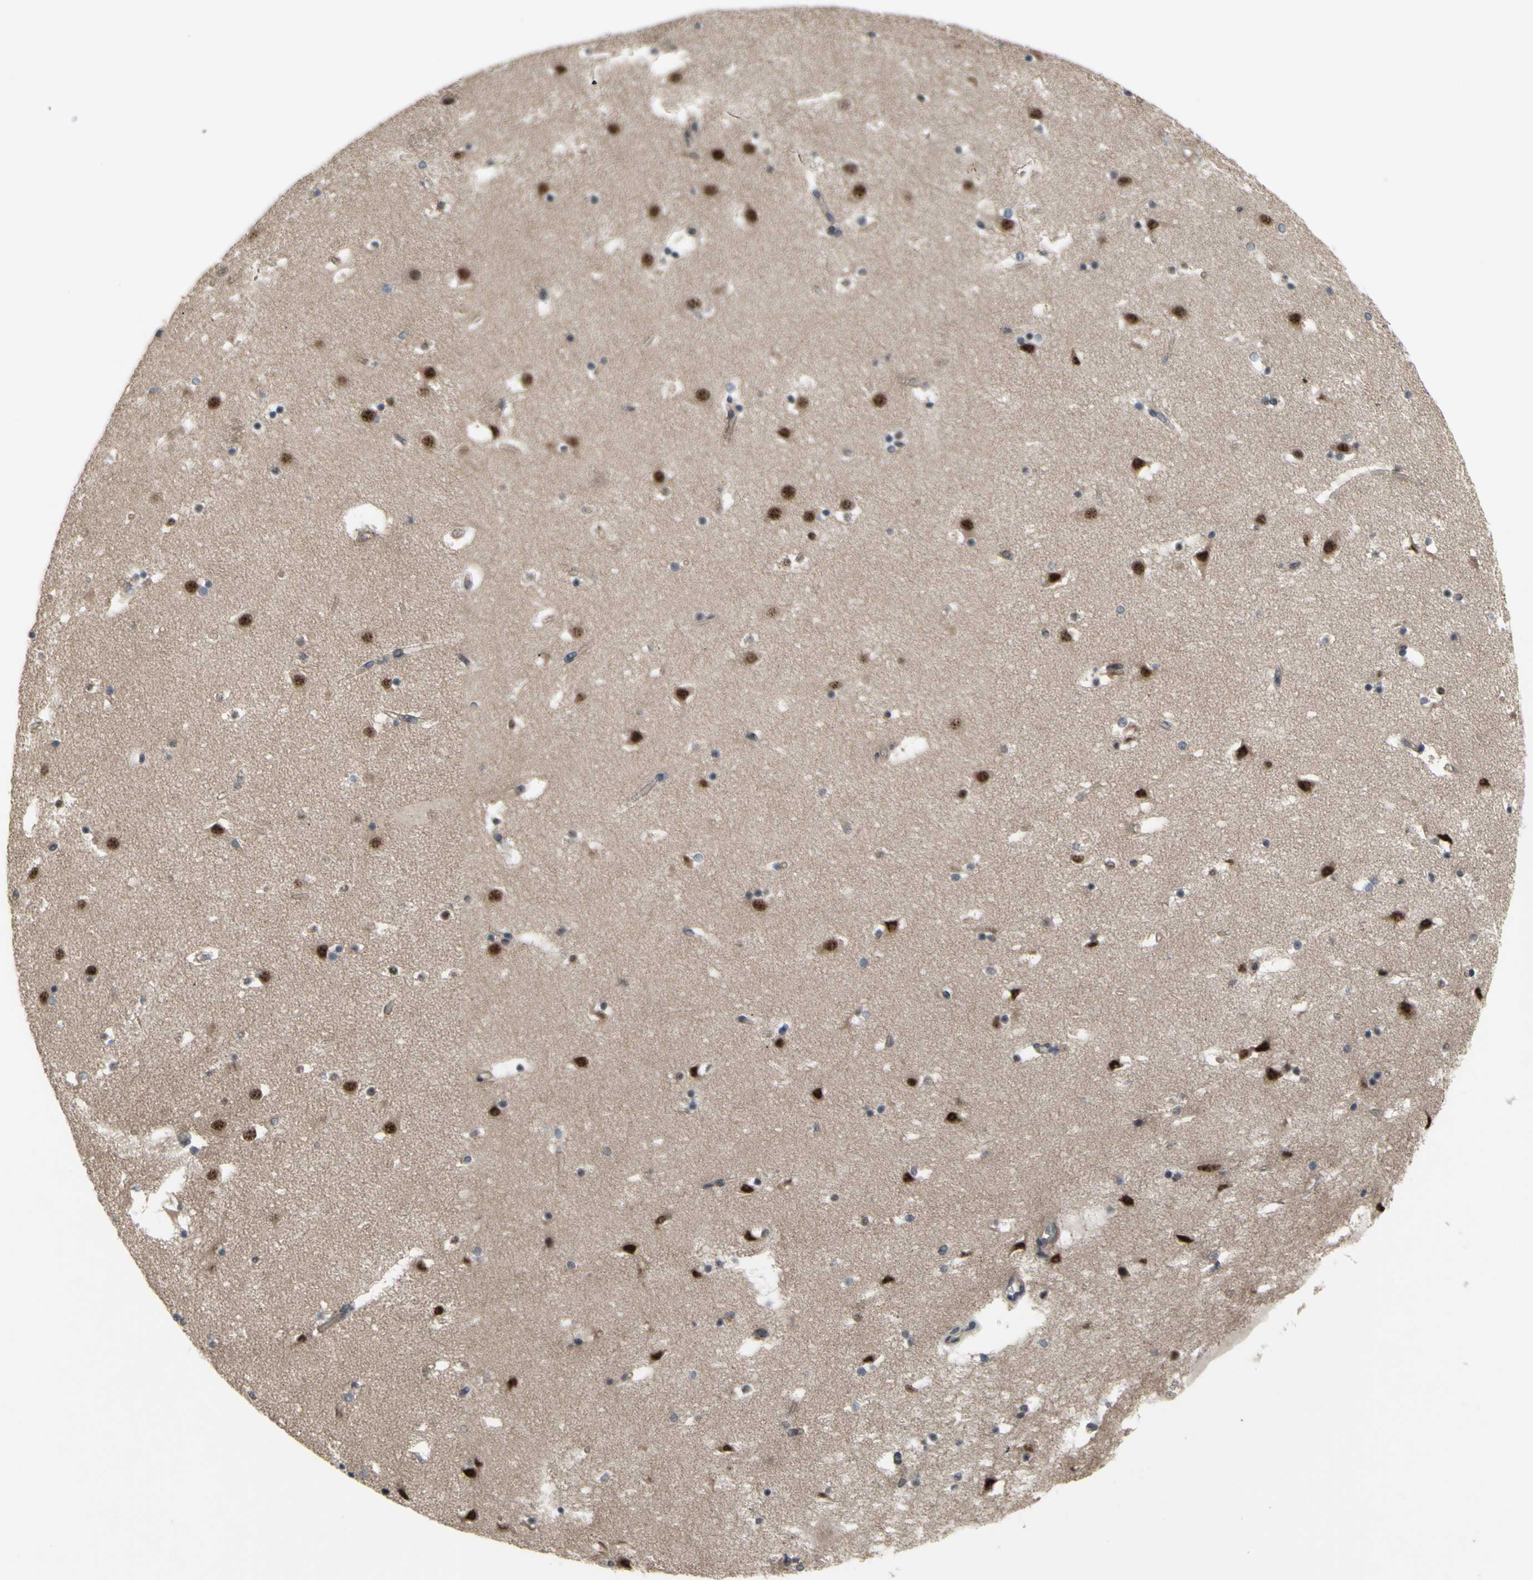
{"staining": {"intensity": "negative", "quantity": "none", "location": "none"}, "tissue": "caudate", "cell_type": "Glial cells", "image_type": "normal", "snomed": [{"axis": "morphology", "description": "Normal tissue, NOS"}, {"axis": "topography", "description": "Lateral ventricle wall"}], "caption": "High power microscopy image of an immunohistochemistry image of benign caudate, revealing no significant expression in glial cells.", "gene": "TRDMT1", "patient": {"sex": "male", "age": 45}}